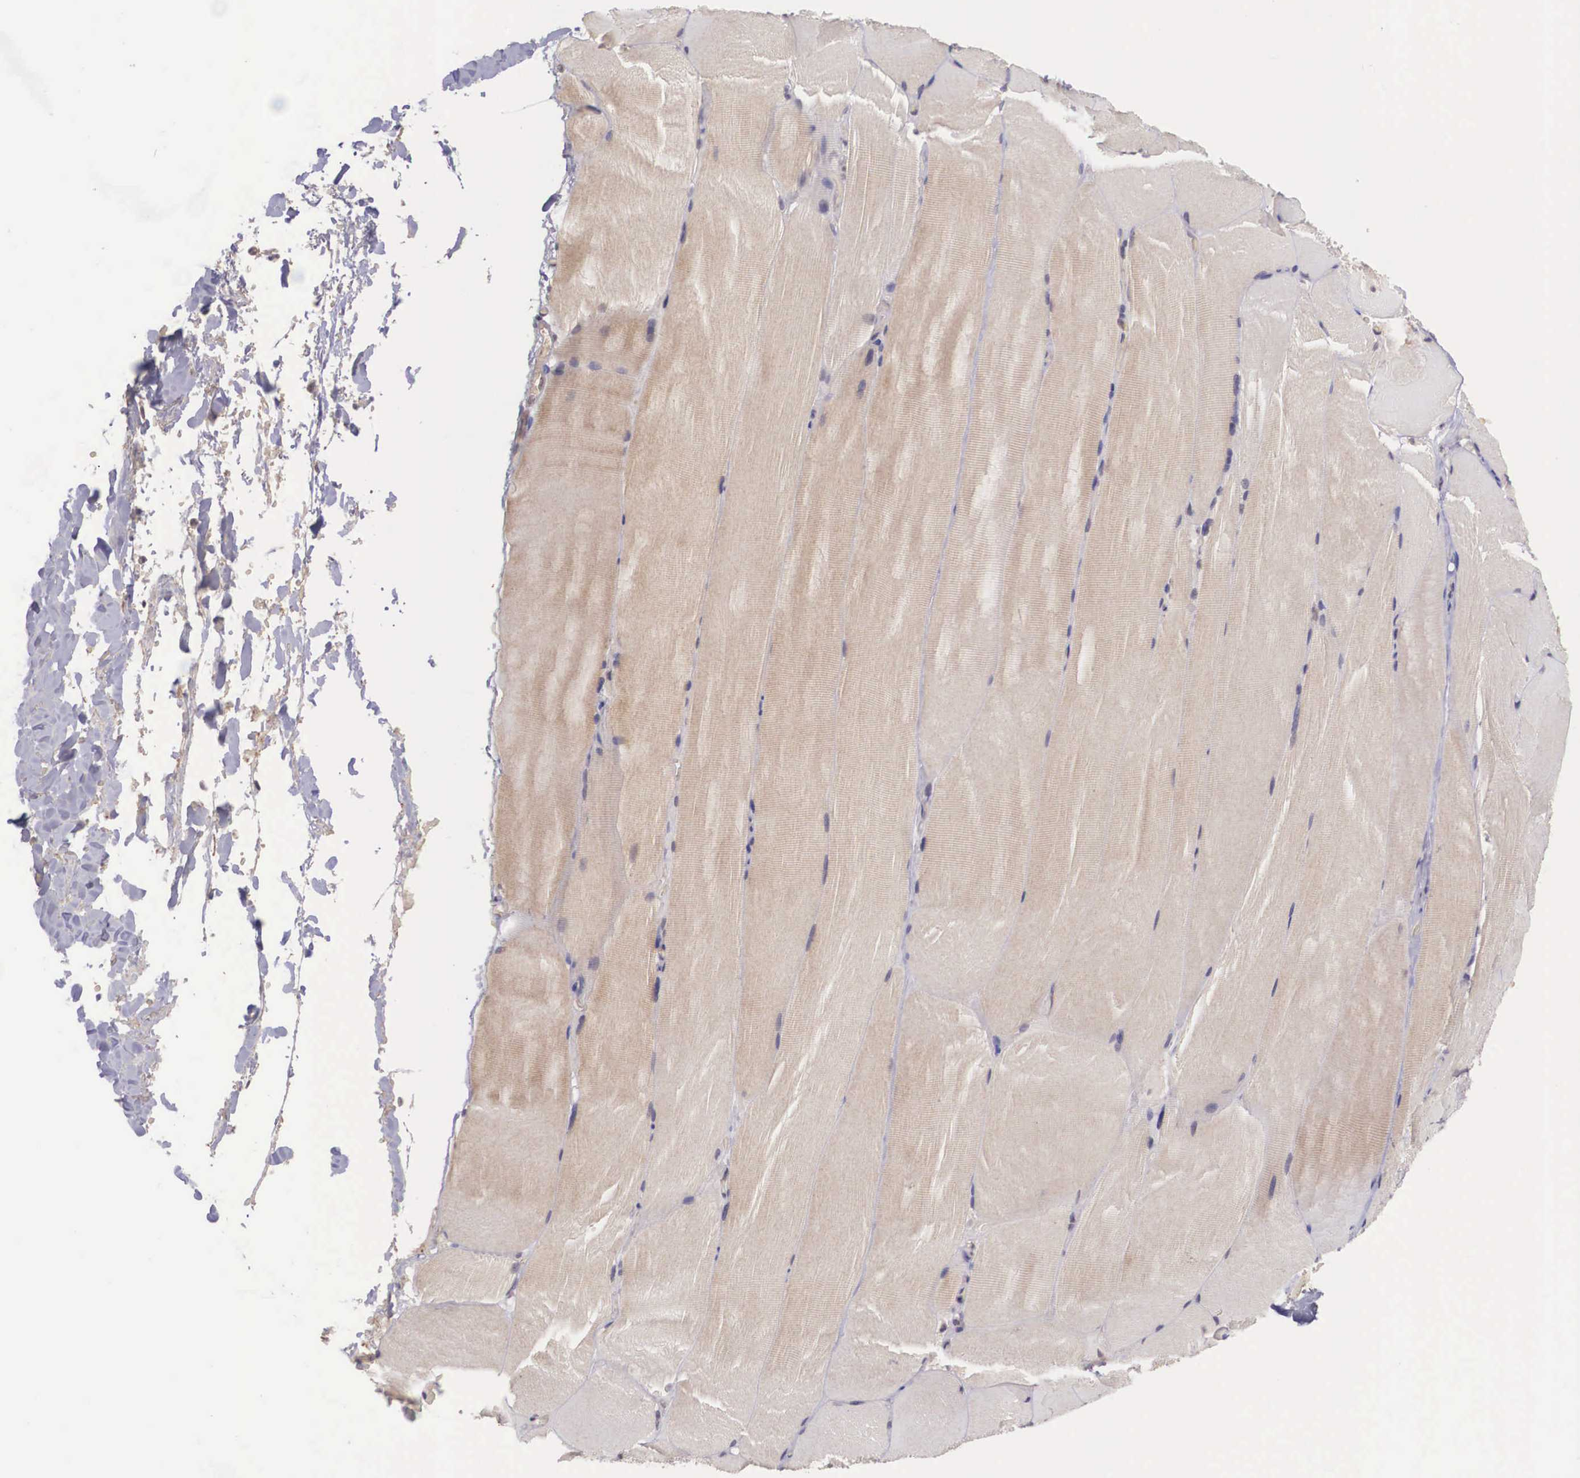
{"staining": {"intensity": "moderate", "quantity": ">75%", "location": "cytoplasmic/membranous"}, "tissue": "skeletal muscle", "cell_type": "Myocytes", "image_type": "normal", "snomed": [{"axis": "morphology", "description": "Normal tissue, NOS"}, {"axis": "topography", "description": "Skeletal muscle"}], "caption": "This is a photomicrograph of immunohistochemistry (IHC) staining of unremarkable skeletal muscle, which shows moderate positivity in the cytoplasmic/membranous of myocytes.", "gene": "VASH1", "patient": {"sex": "male", "age": 71}}